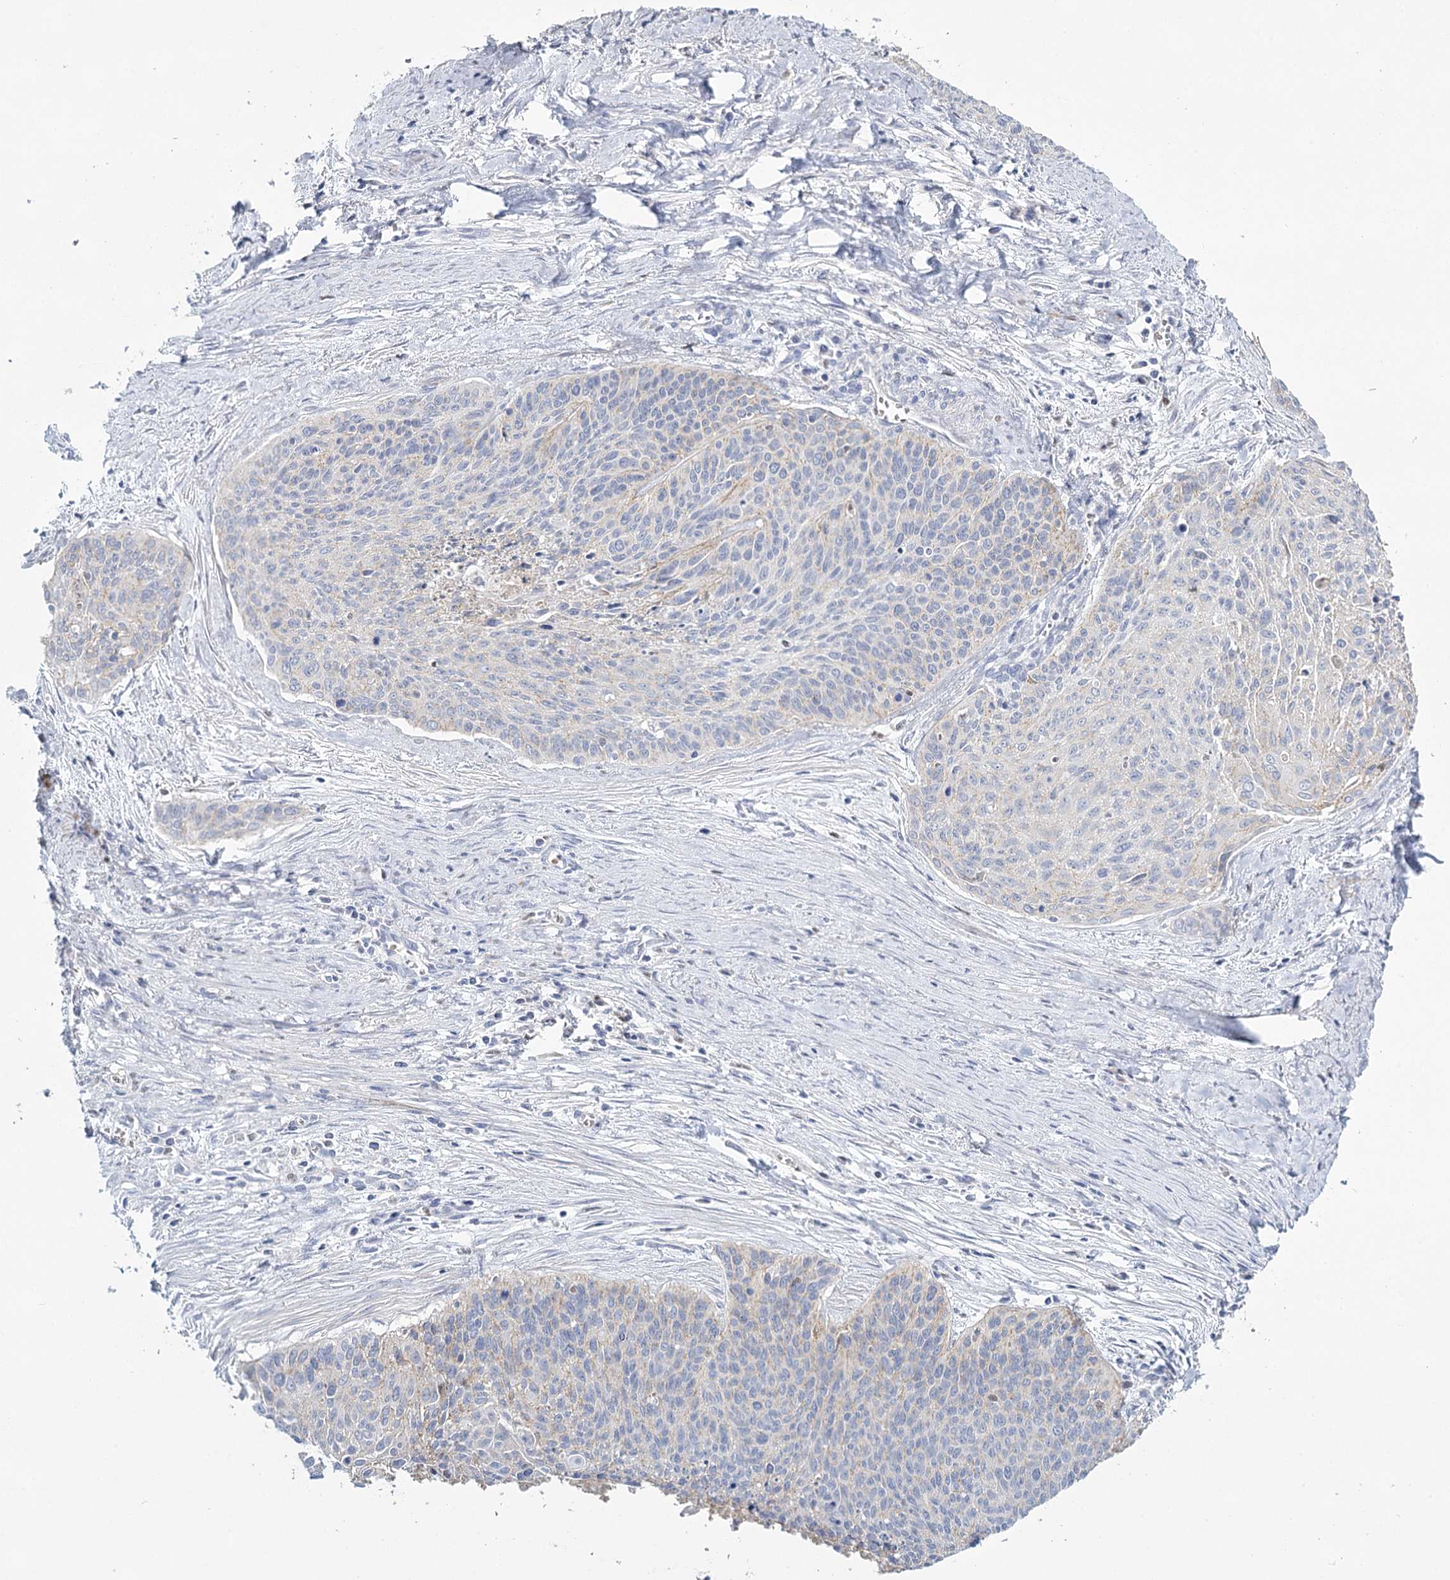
{"staining": {"intensity": "weak", "quantity": "<25%", "location": "cytoplasmic/membranous"}, "tissue": "cervical cancer", "cell_type": "Tumor cells", "image_type": "cancer", "snomed": [{"axis": "morphology", "description": "Squamous cell carcinoma, NOS"}, {"axis": "topography", "description": "Cervix"}], "caption": "Cervical cancer was stained to show a protein in brown. There is no significant staining in tumor cells.", "gene": "IGSF3", "patient": {"sex": "female", "age": 55}}